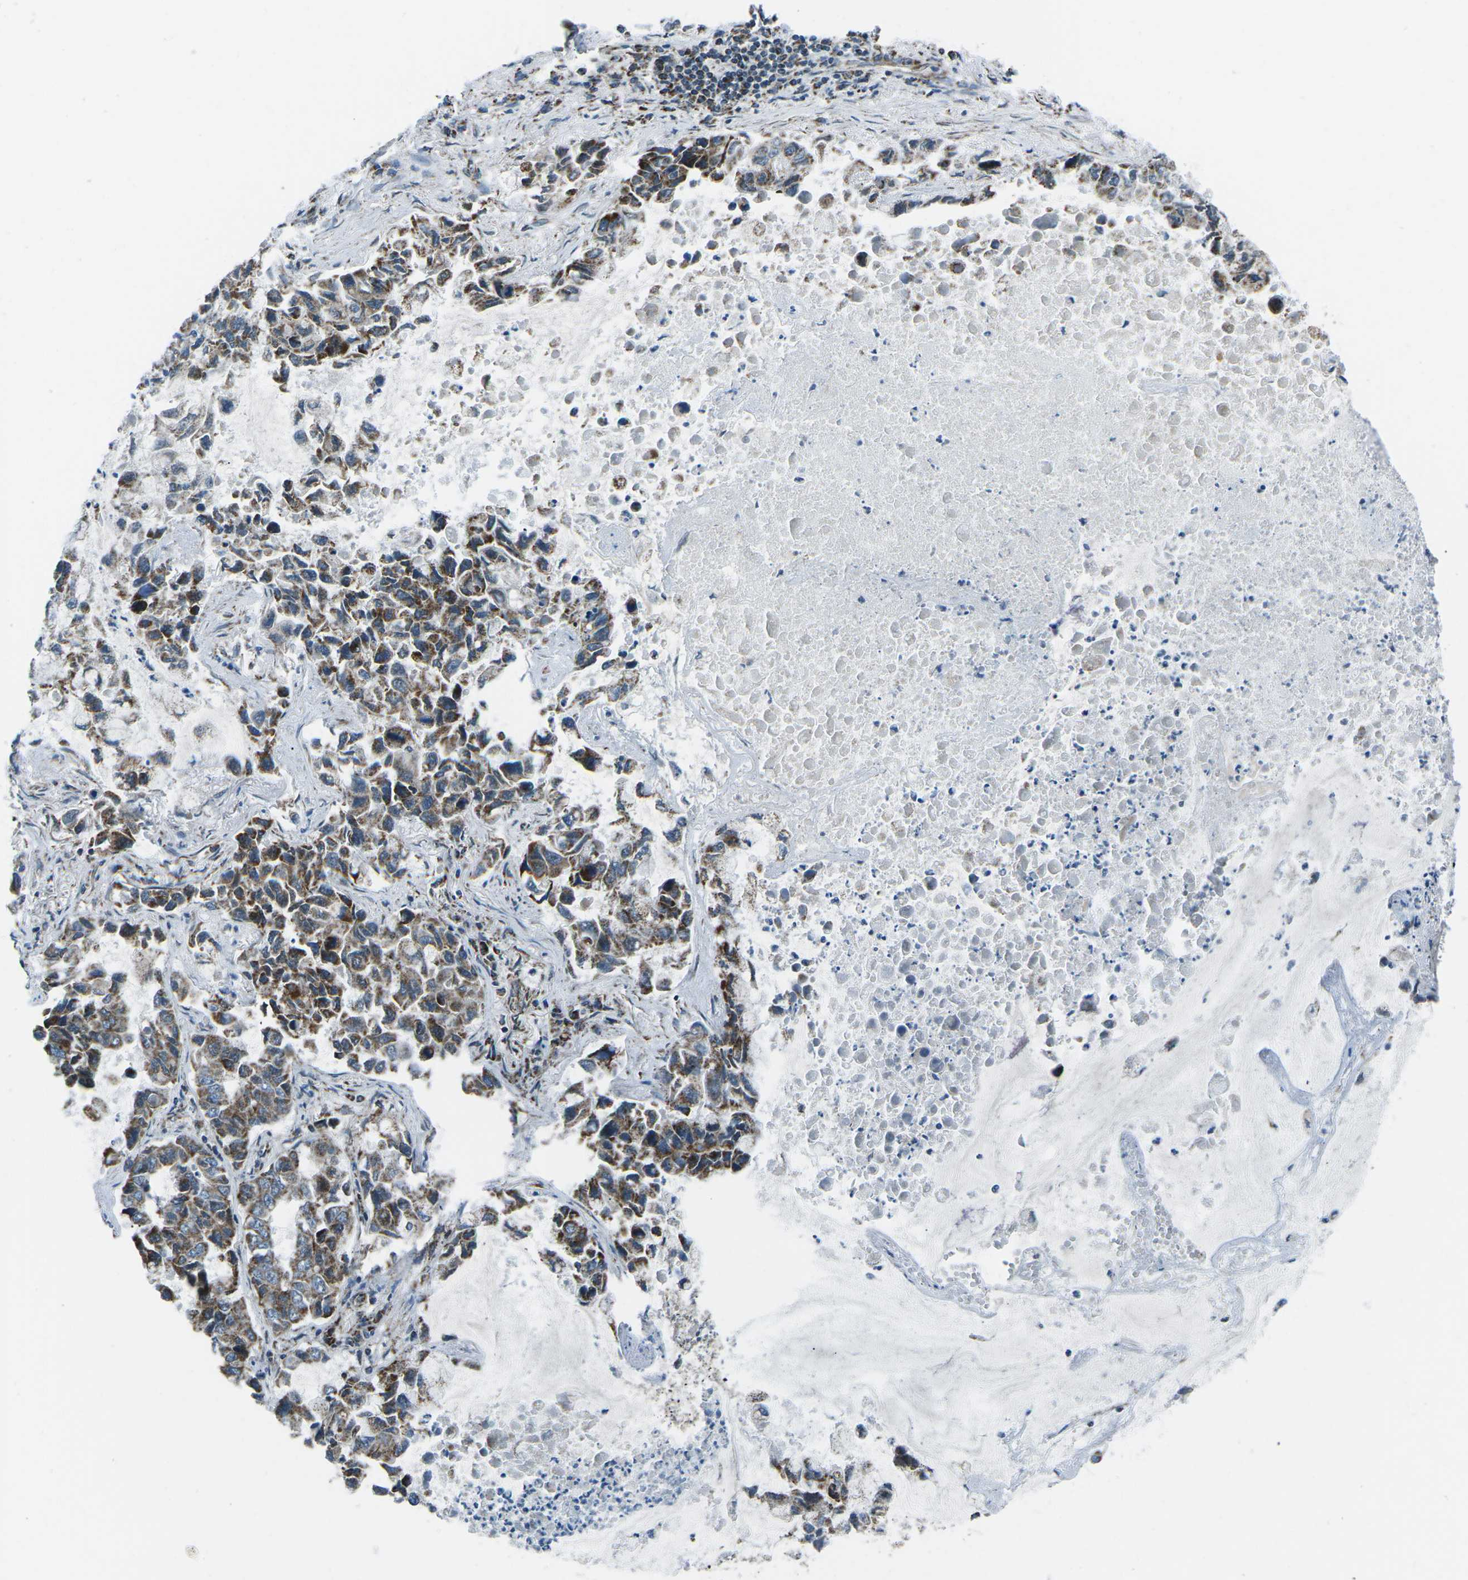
{"staining": {"intensity": "moderate", "quantity": ">75%", "location": "cytoplasmic/membranous"}, "tissue": "lung cancer", "cell_type": "Tumor cells", "image_type": "cancer", "snomed": [{"axis": "morphology", "description": "Adenocarcinoma, NOS"}, {"axis": "topography", "description": "Lung"}], "caption": "Moderate cytoplasmic/membranous staining for a protein is identified in approximately >75% of tumor cells of lung adenocarcinoma using IHC.", "gene": "RFESD", "patient": {"sex": "male", "age": 64}}